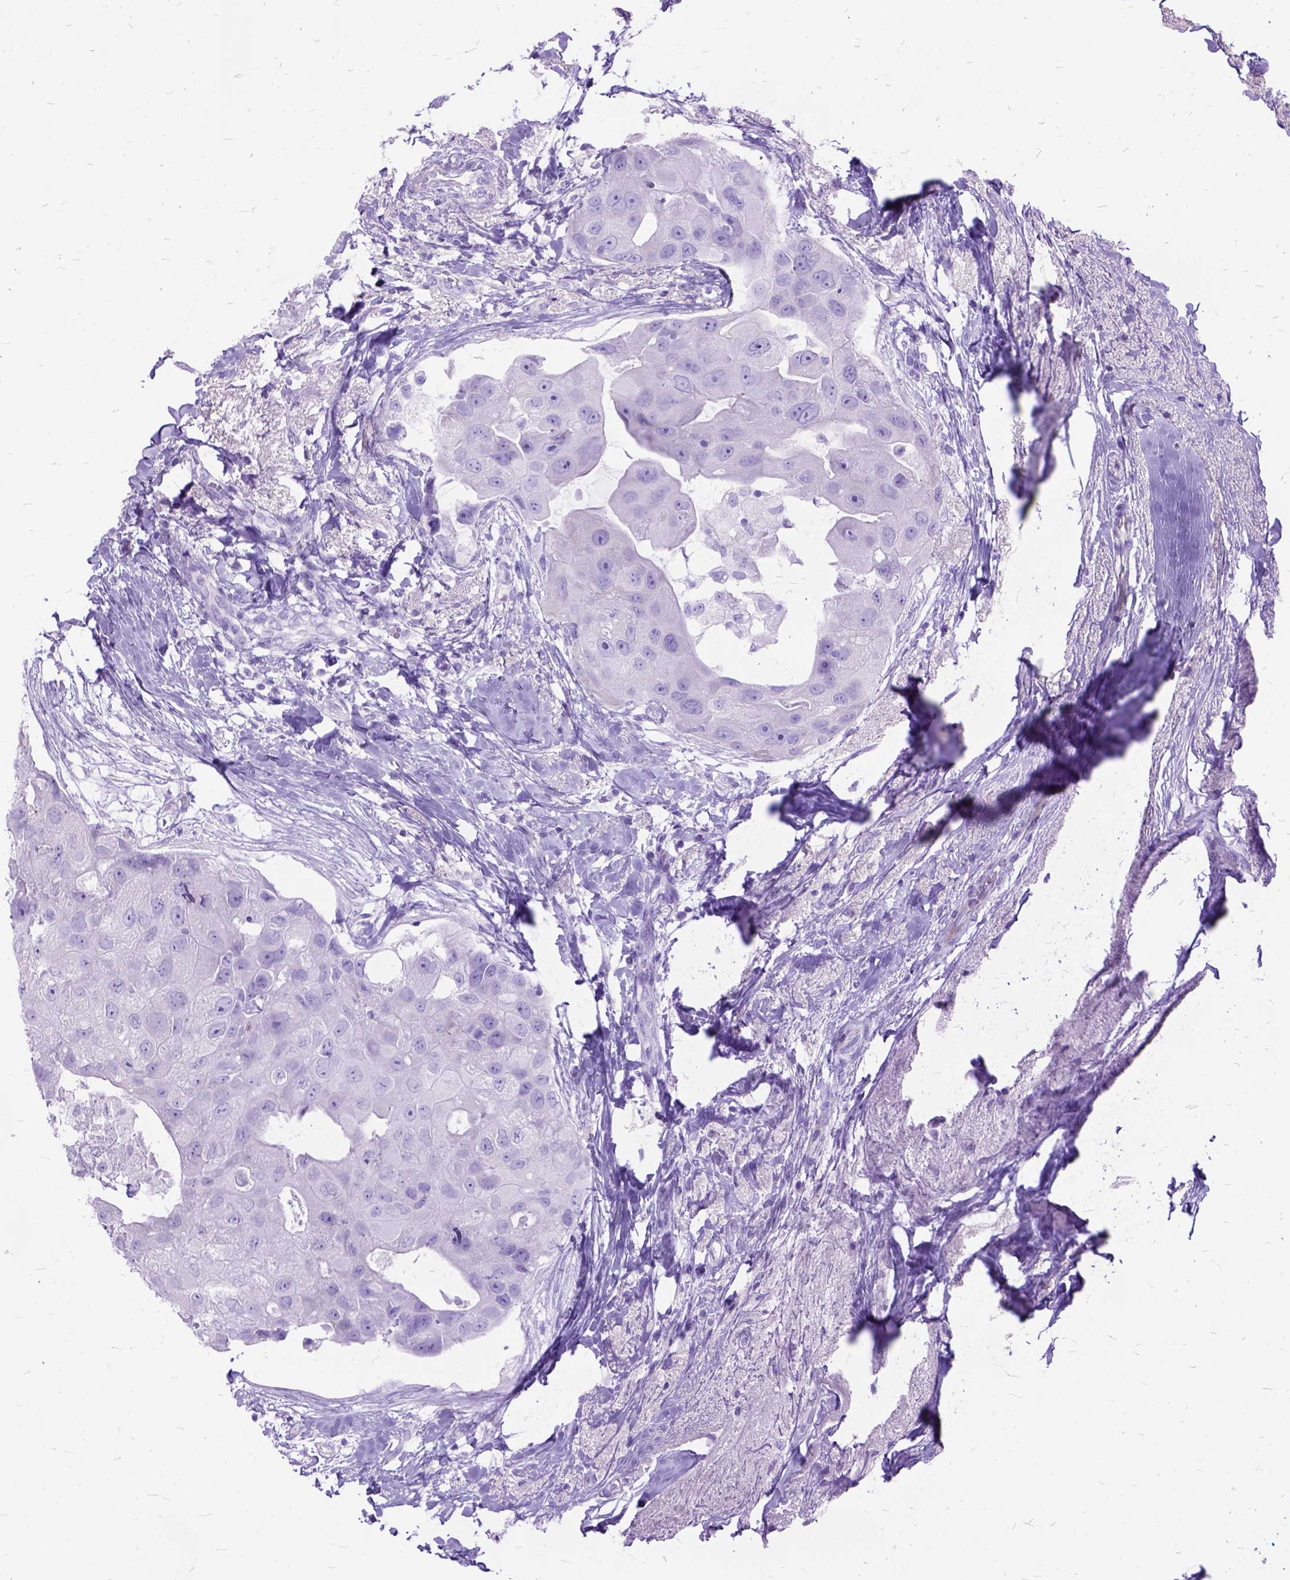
{"staining": {"intensity": "negative", "quantity": "none", "location": "none"}, "tissue": "breast cancer", "cell_type": "Tumor cells", "image_type": "cancer", "snomed": [{"axis": "morphology", "description": "Duct carcinoma"}, {"axis": "topography", "description": "Breast"}], "caption": "Histopathology image shows no protein positivity in tumor cells of breast cancer tissue. Nuclei are stained in blue.", "gene": "DNAH2", "patient": {"sex": "female", "age": 43}}